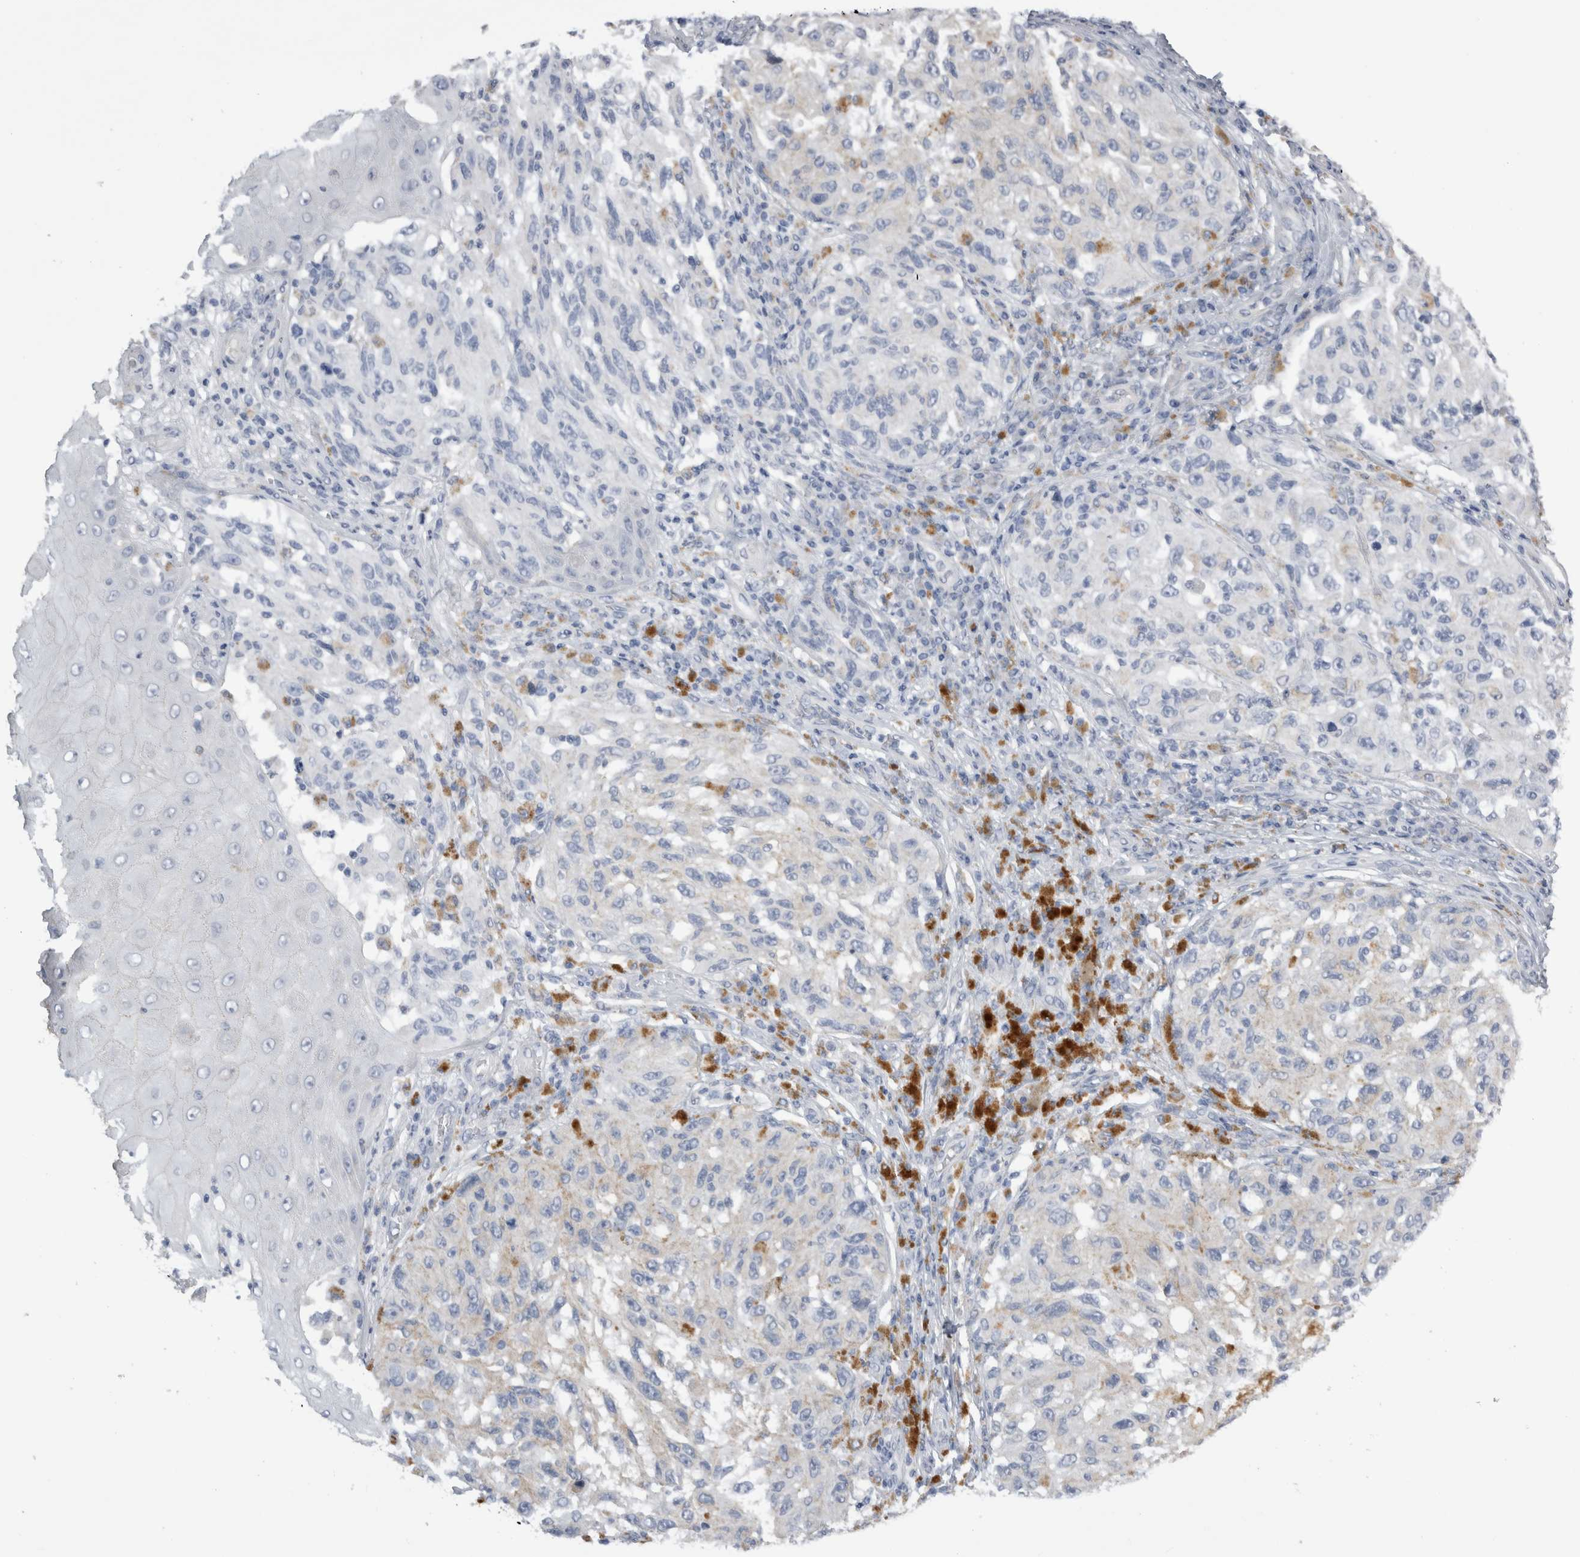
{"staining": {"intensity": "negative", "quantity": "none", "location": "none"}, "tissue": "melanoma", "cell_type": "Tumor cells", "image_type": "cancer", "snomed": [{"axis": "morphology", "description": "Malignant melanoma, NOS"}, {"axis": "topography", "description": "Skin"}], "caption": "Histopathology image shows no protein expression in tumor cells of malignant melanoma tissue.", "gene": "DHRS4", "patient": {"sex": "female", "age": 73}}